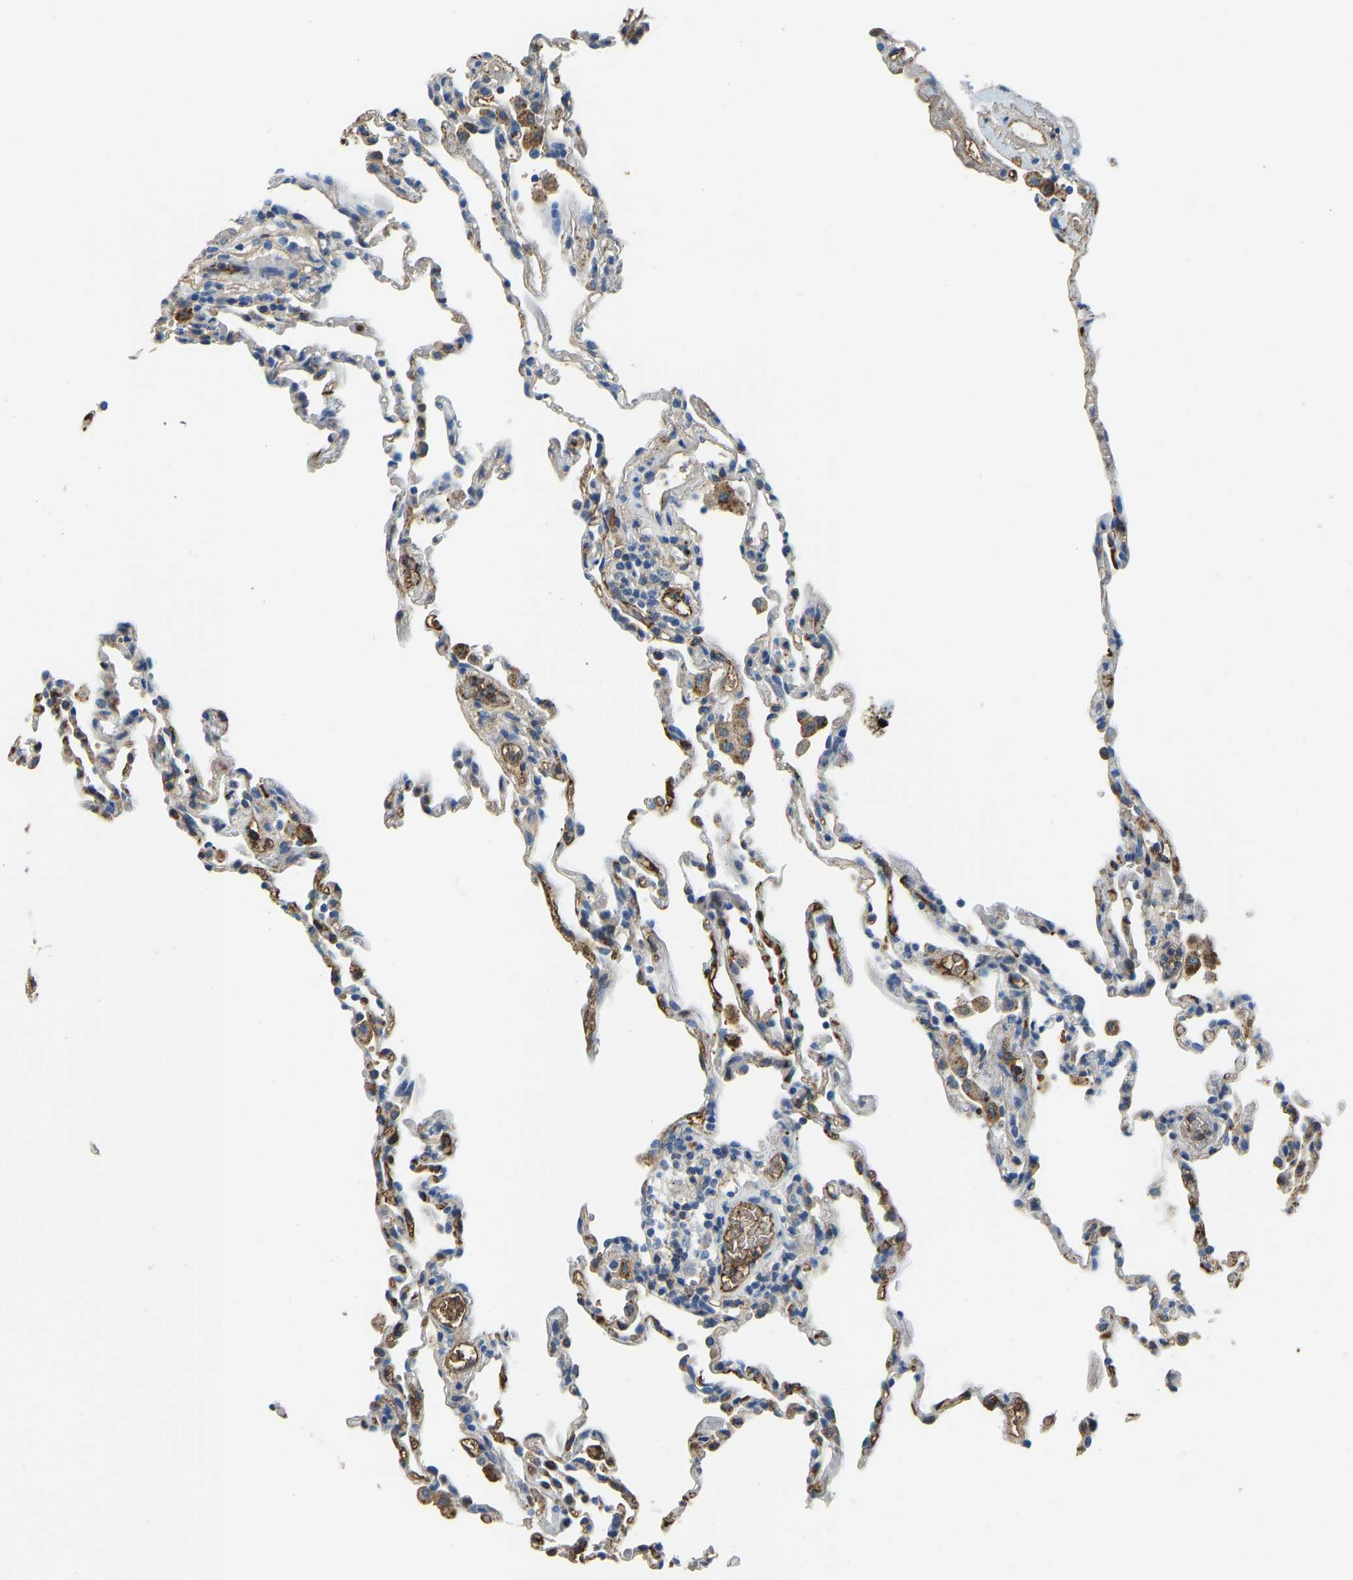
{"staining": {"intensity": "negative", "quantity": "none", "location": "none"}, "tissue": "lung", "cell_type": "Alveolar cells", "image_type": "normal", "snomed": [{"axis": "morphology", "description": "Normal tissue, NOS"}, {"axis": "topography", "description": "Lung"}], "caption": "A high-resolution histopathology image shows immunohistochemistry (IHC) staining of benign lung, which demonstrates no significant staining in alveolar cells.", "gene": "THBS4", "patient": {"sex": "male", "age": 59}}